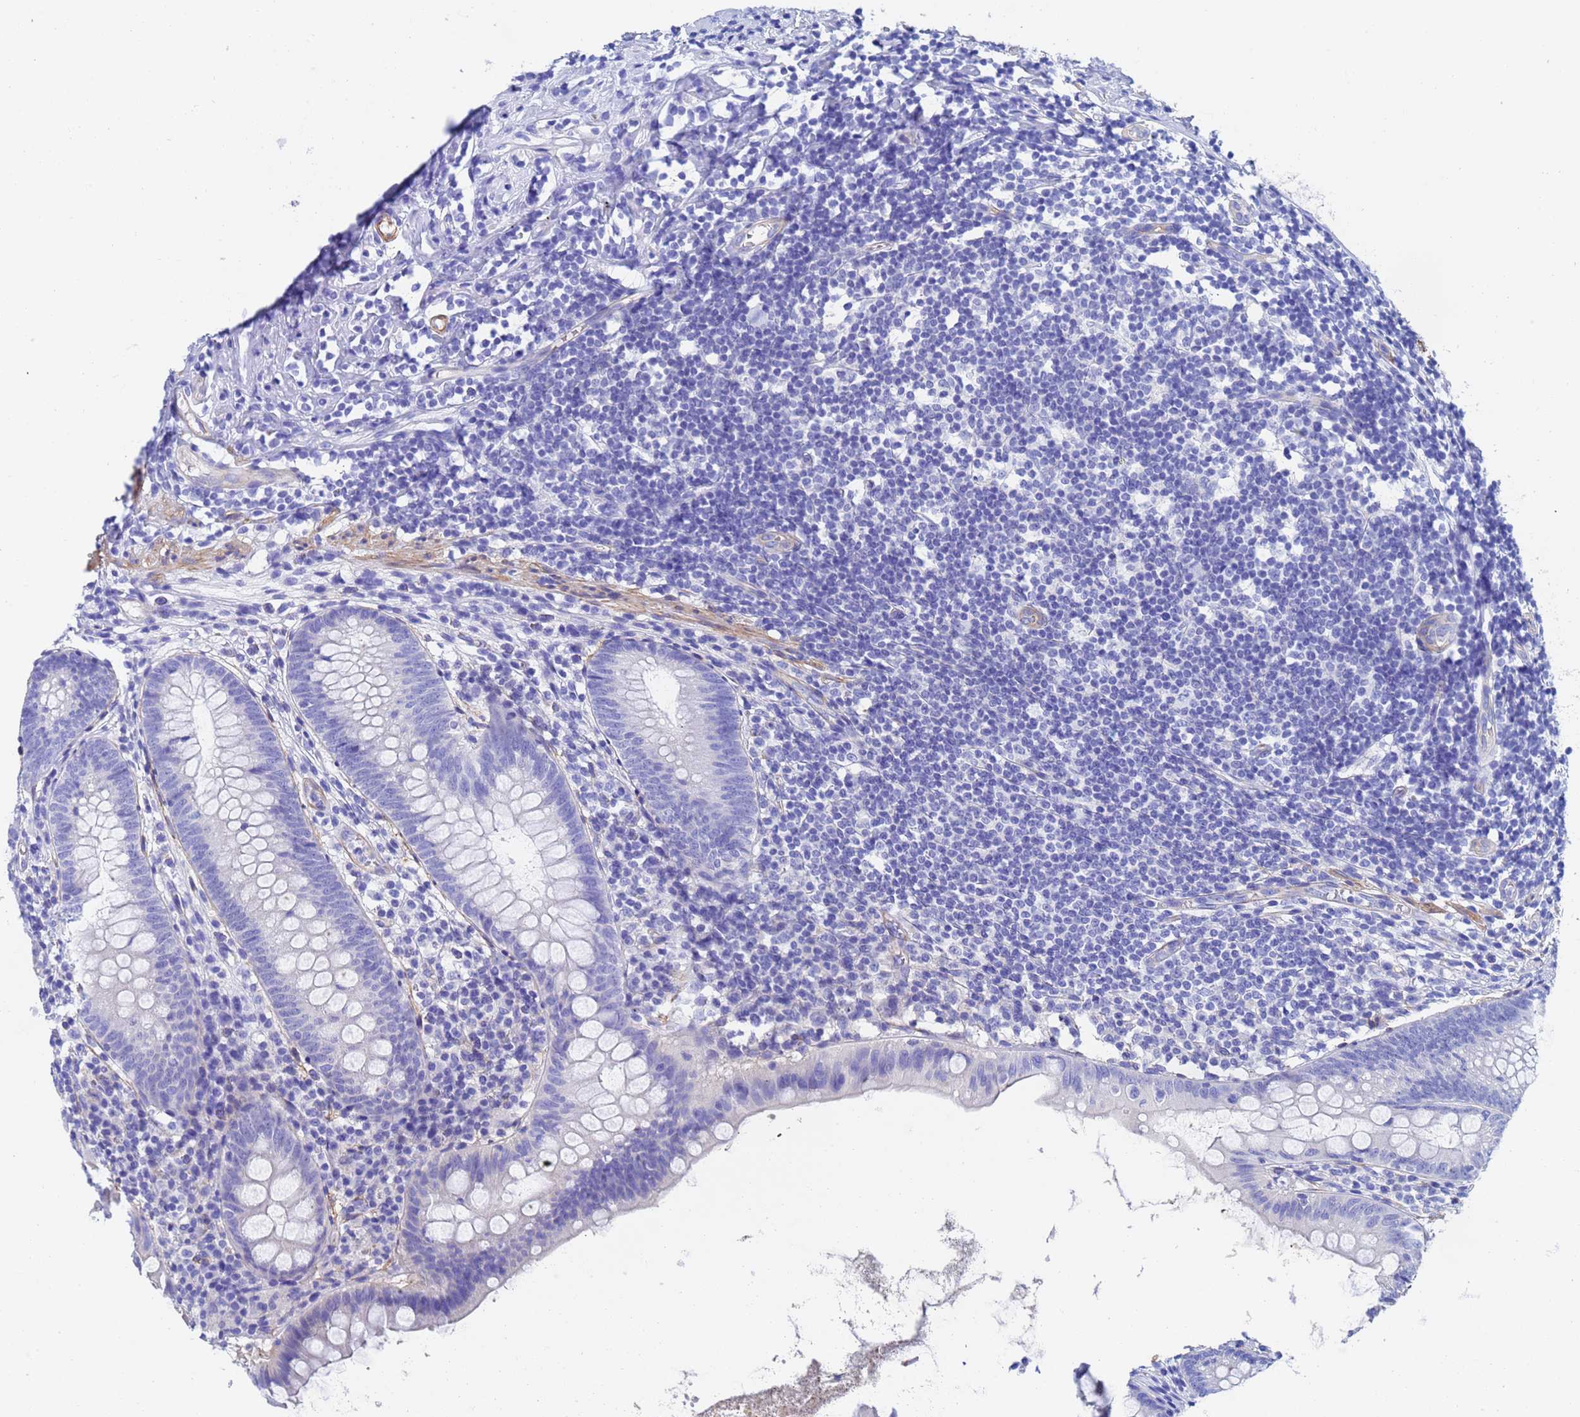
{"staining": {"intensity": "negative", "quantity": "none", "location": "none"}, "tissue": "appendix", "cell_type": "Glandular cells", "image_type": "normal", "snomed": [{"axis": "morphology", "description": "Normal tissue, NOS"}, {"axis": "topography", "description": "Appendix"}], "caption": "Immunohistochemistry (IHC) of normal appendix exhibits no expression in glandular cells.", "gene": "CST1", "patient": {"sex": "female", "age": 51}}